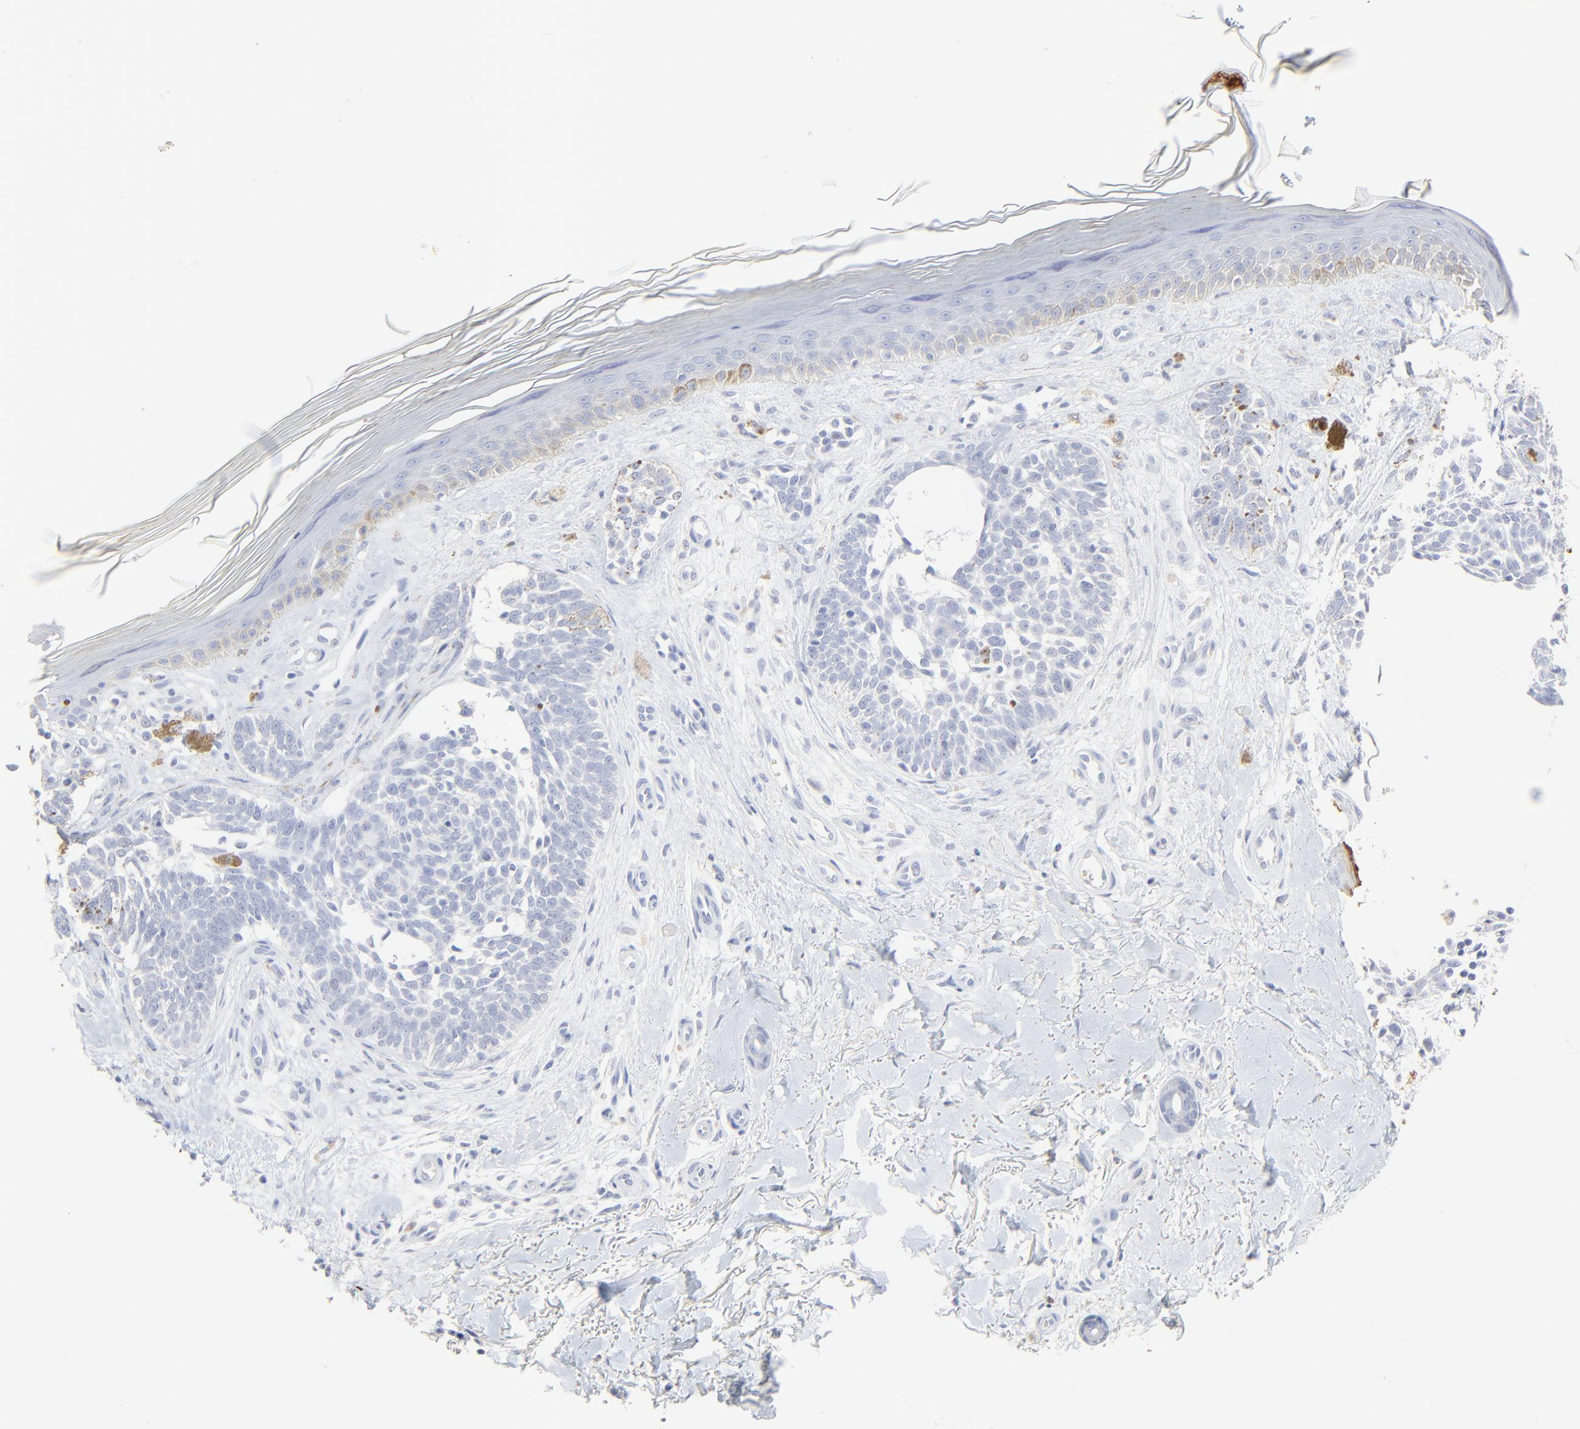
{"staining": {"intensity": "negative", "quantity": "none", "location": "none"}, "tissue": "skin cancer", "cell_type": "Tumor cells", "image_type": "cancer", "snomed": [{"axis": "morphology", "description": "Normal tissue, NOS"}, {"axis": "morphology", "description": "Basal cell carcinoma"}, {"axis": "topography", "description": "Skin"}], "caption": "A high-resolution photomicrograph shows immunohistochemistry staining of skin cancer (basal cell carcinoma), which reveals no significant expression in tumor cells.", "gene": "LCN2", "patient": {"sex": "female", "age": 58}}